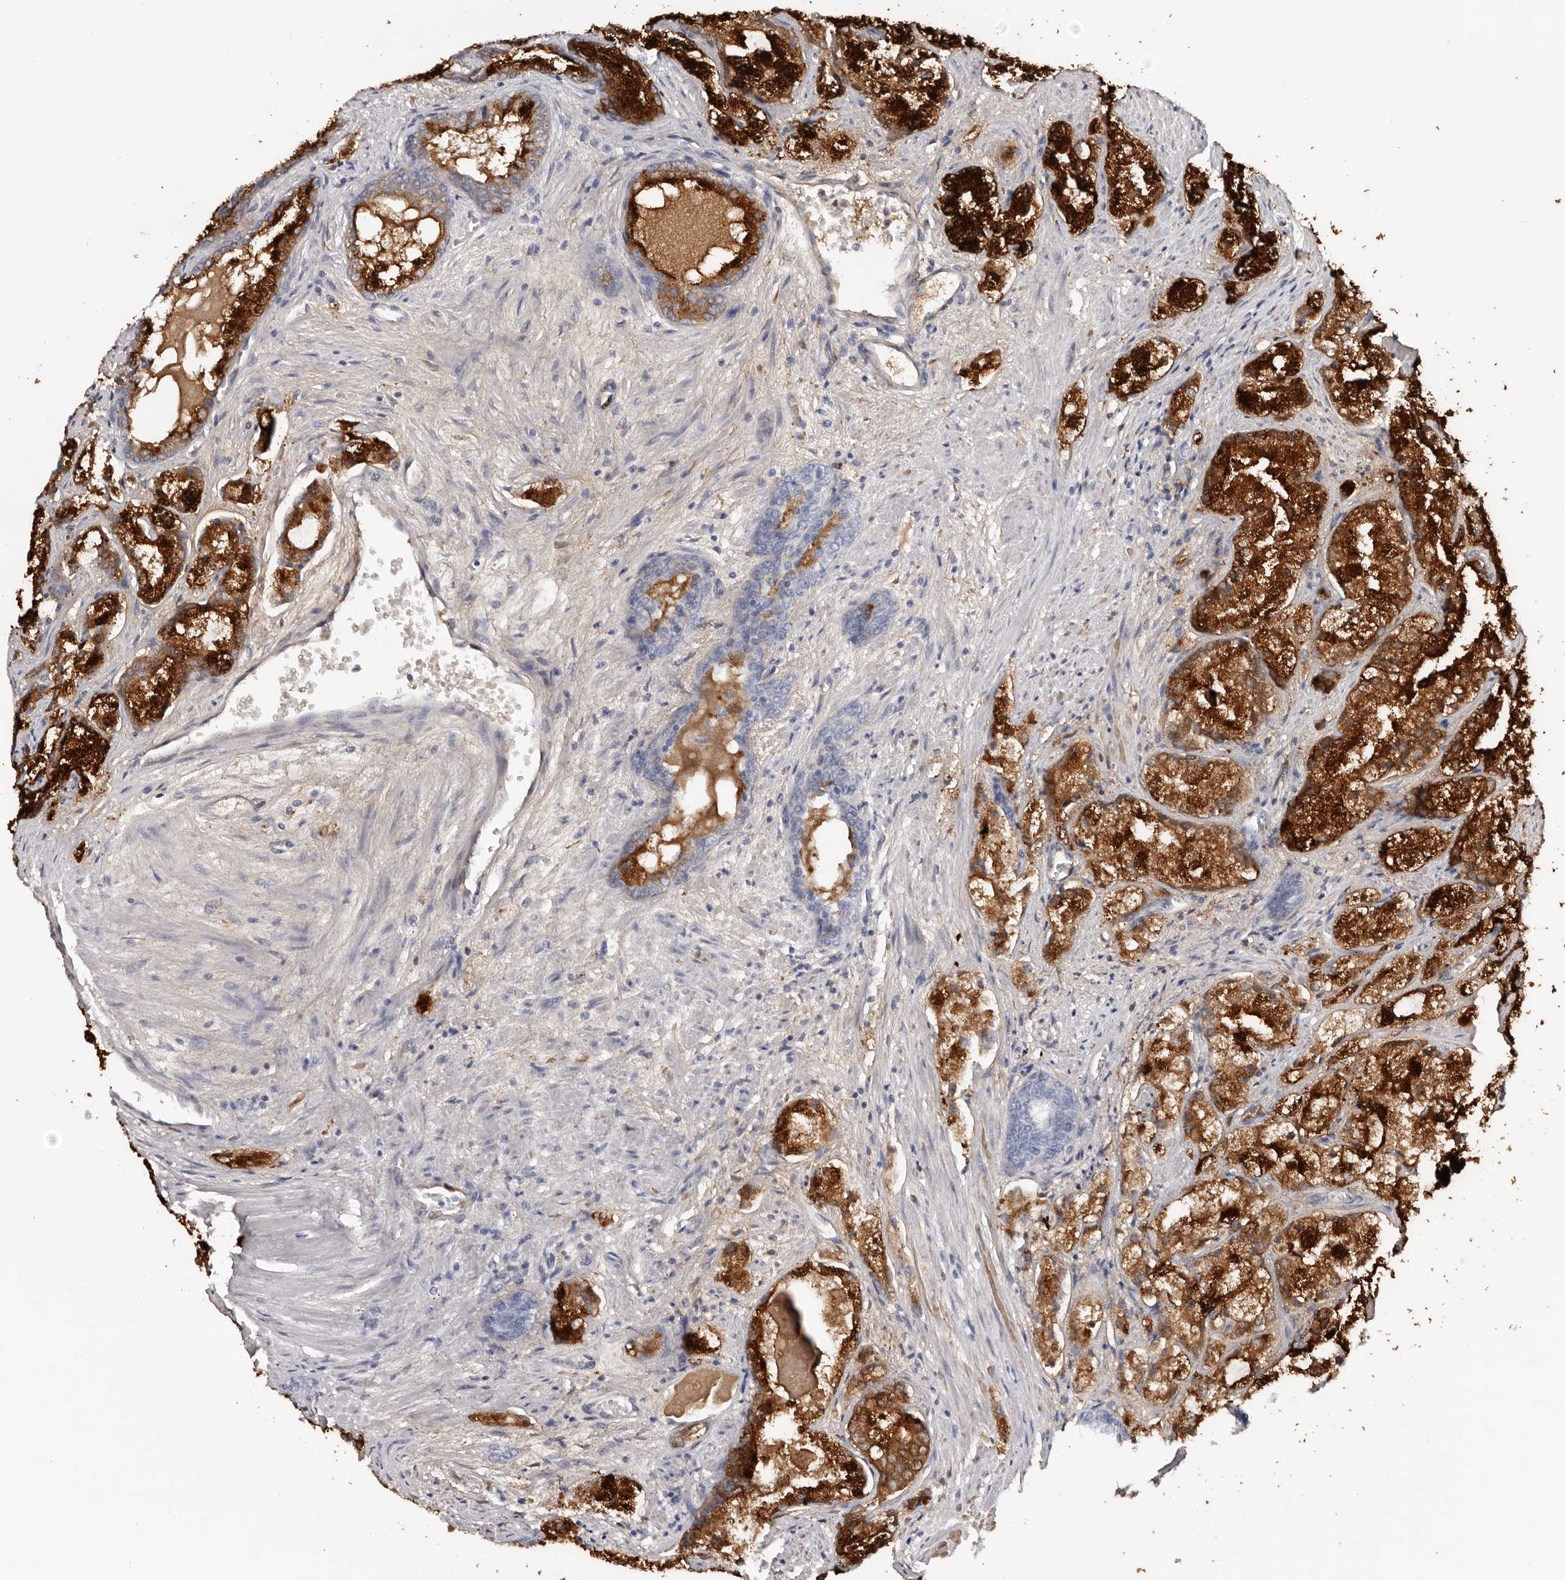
{"staining": {"intensity": "strong", "quantity": ">75%", "location": "cytoplasmic/membranous"}, "tissue": "prostate cancer", "cell_type": "Tumor cells", "image_type": "cancer", "snomed": [{"axis": "morphology", "description": "Adenocarcinoma, High grade"}, {"axis": "topography", "description": "Prostate"}], "caption": "This is a micrograph of IHC staining of prostate cancer, which shows strong expression in the cytoplasmic/membranous of tumor cells.", "gene": "AKNAD1", "patient": {"sex": "male", "age": 50}}